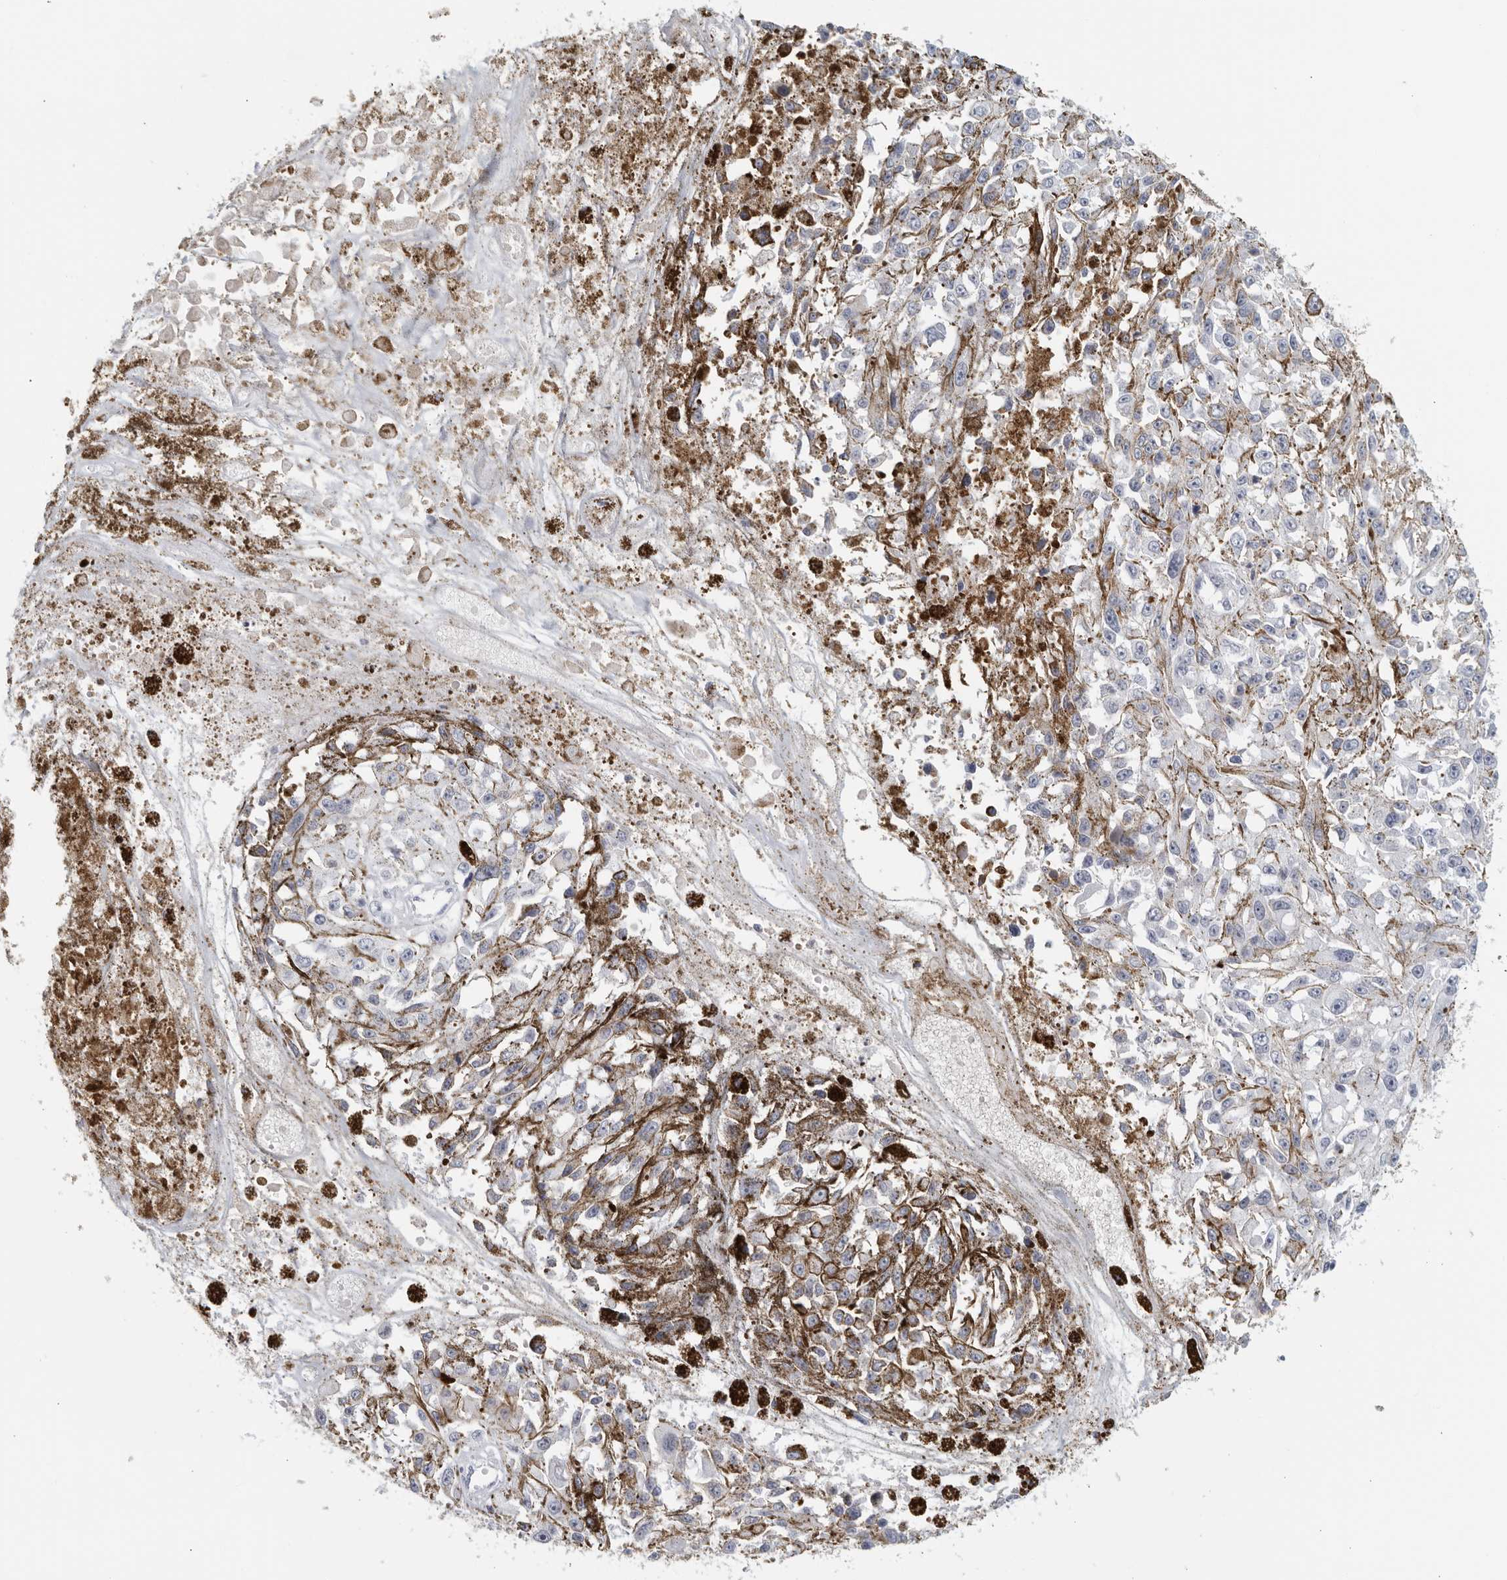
{"staining": {"intensity": "negative", "quantity": "none", "location": "none"}, "tissue": "melanoma", "cell_type": "Tumor cells", "image_type": "cancer", "snomed": [{"axis": "morphology", "description": "Malignant melanoma, Metastatic site"}, {"axis": "topography", "description": "Lymph node"}], "caption": "An immunohistochemistry (IHC) histopathology image of malignant melanoma (metastatic site) is shown. There is no staining in tumor cells of malignant melanoma (metastatic site).", "gene": "MATN1", "patient": {"sex": "male", "age": 59}}